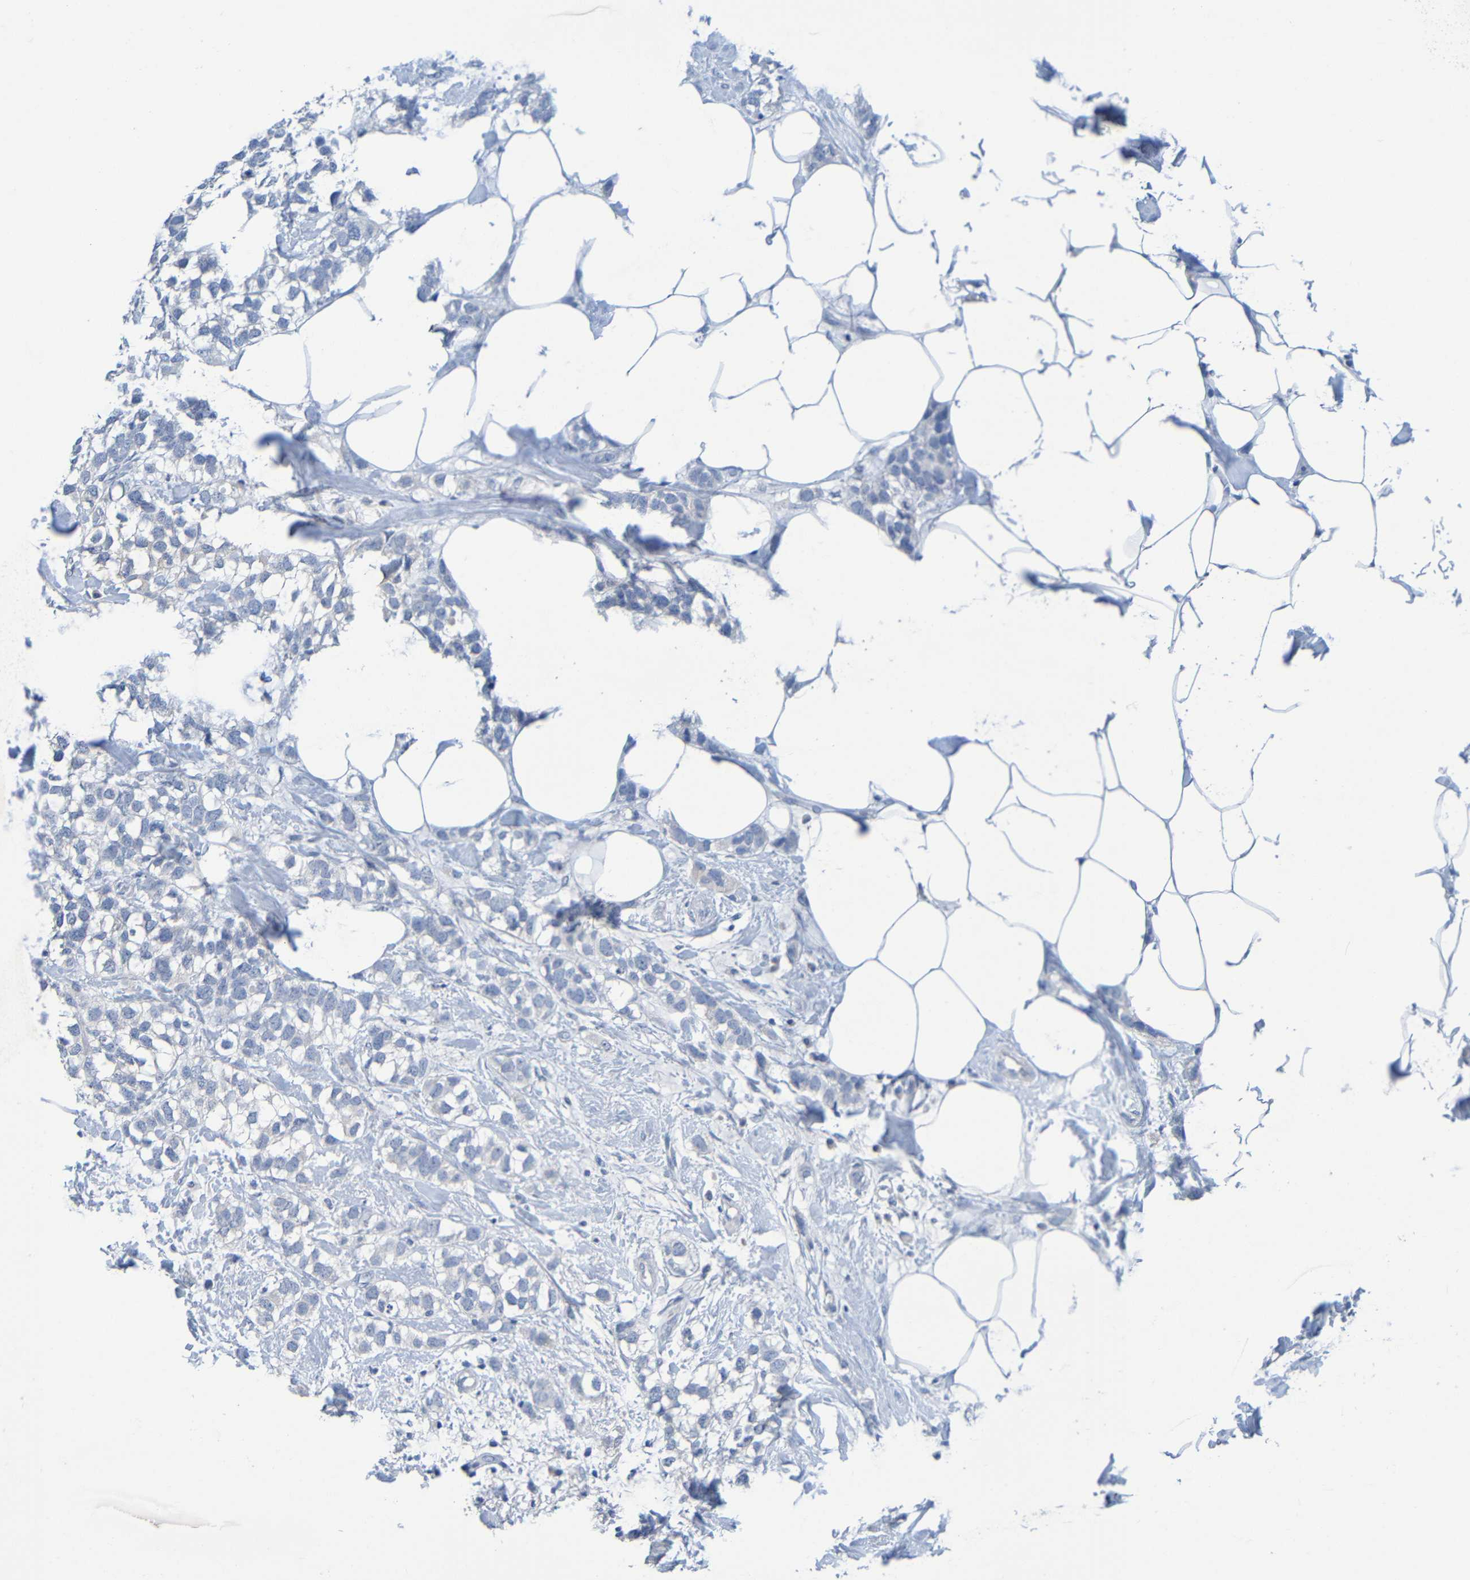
{"staining": {"intensity": "negative", "quantity": "none", "location": "none"}, "tissue": "breast cancer", "cell_type": "Tumor cells", "image_type": "cancer", "snomed": [{"axis": "morphology", "description": "Normal tissue, NOS"}, {"axis": "morphology", "description": "Duct carcinoma"}, {"axis": "topography", "description": "Breast"}], "caption": "This is a micrograph of immunohistochemistry staining of breast cancer, which shows no positivity in tumor cells.", "gene": "IL10", "patient": {"sex": "female", "age": 50}}